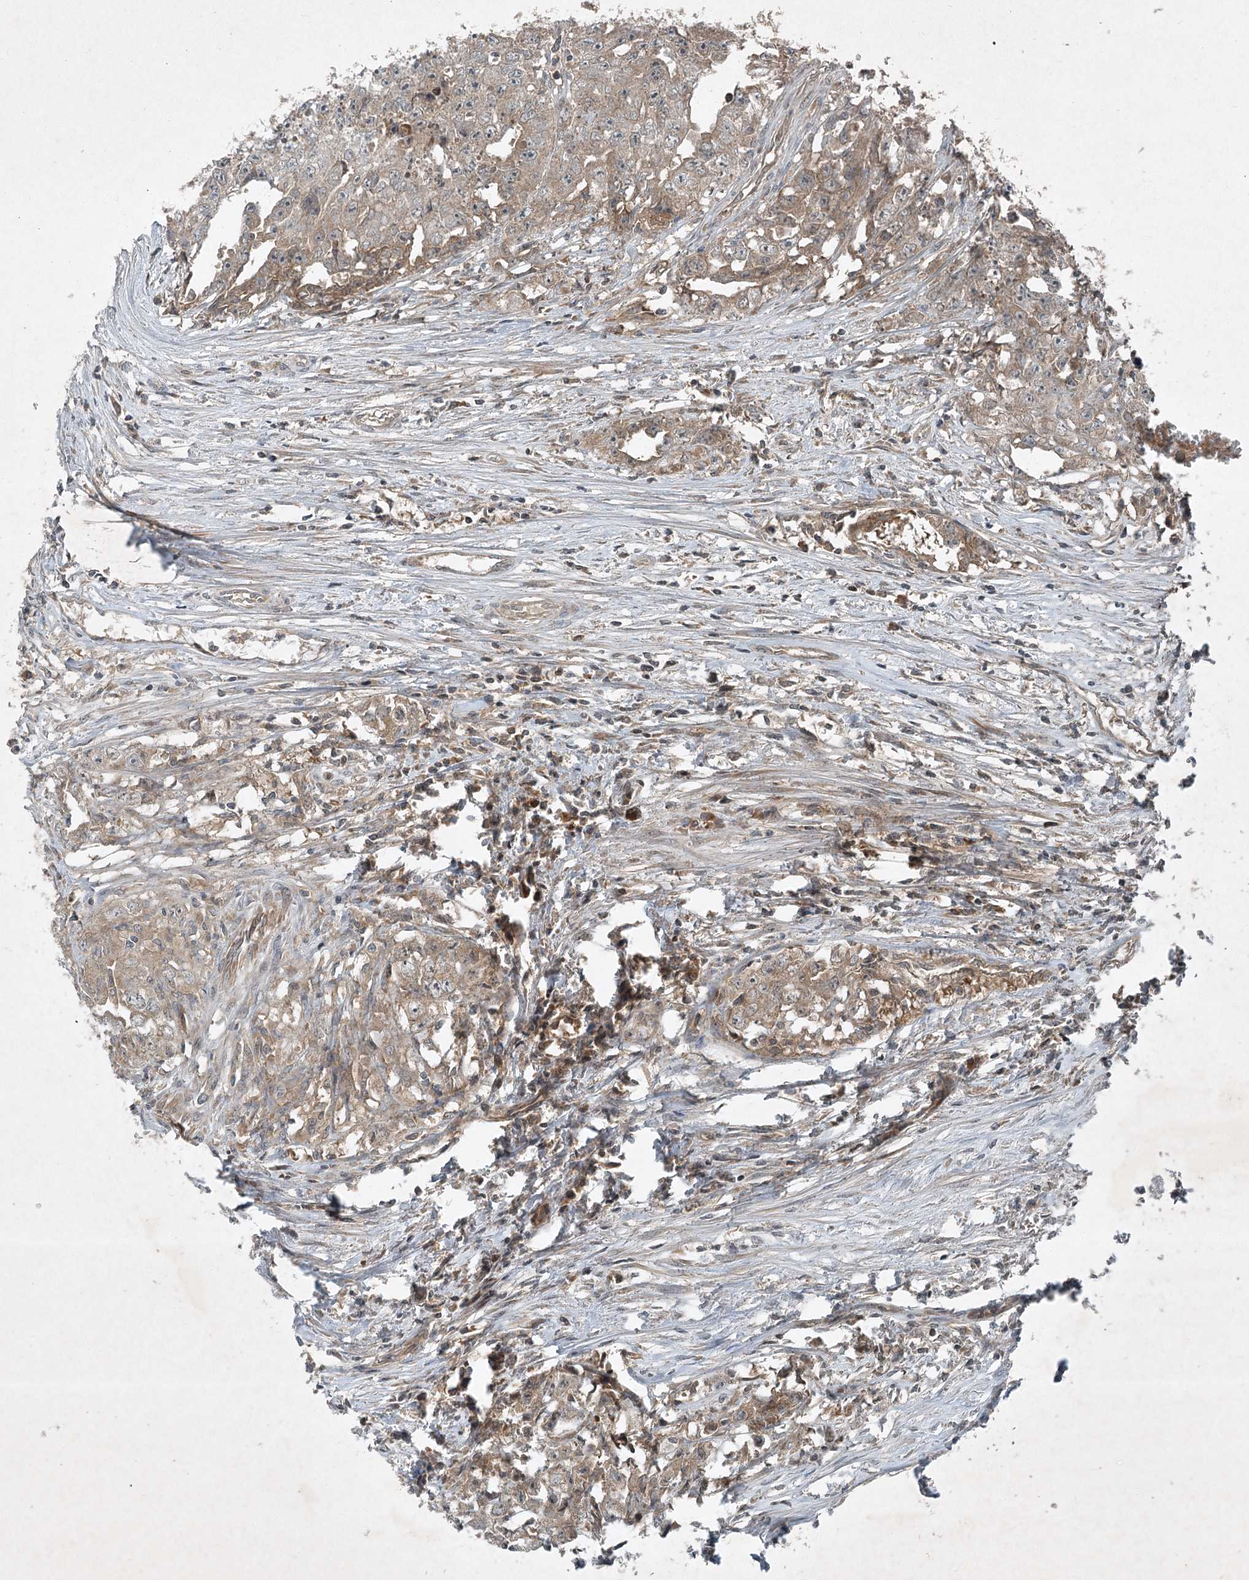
{"staining": {"intensity": "weak", "quantity": "25%-75%", "location": "cytoplasmic/membranous"}, "tissue": "testis cancer", "cell_type": "Tumor cells", "image_type": "cancer", "snomed": [{"axis": "morphology", "description": "Seminoma, NOS"}, {"axis": "morphology", "description": "Carcinoma, Embryonal, NOS"}, {"axis": "topography", "description": "Testis"}], "caption": "The micrograph shows immunohistochemical staining of testis embryonal carcinoma. There is weak cytoplasmic/membranous positivity is appreciated in approximately 25%-75% of tumor cells.", "gene": "UNC93A", "patient": {"sex": "male", "age": 43}}